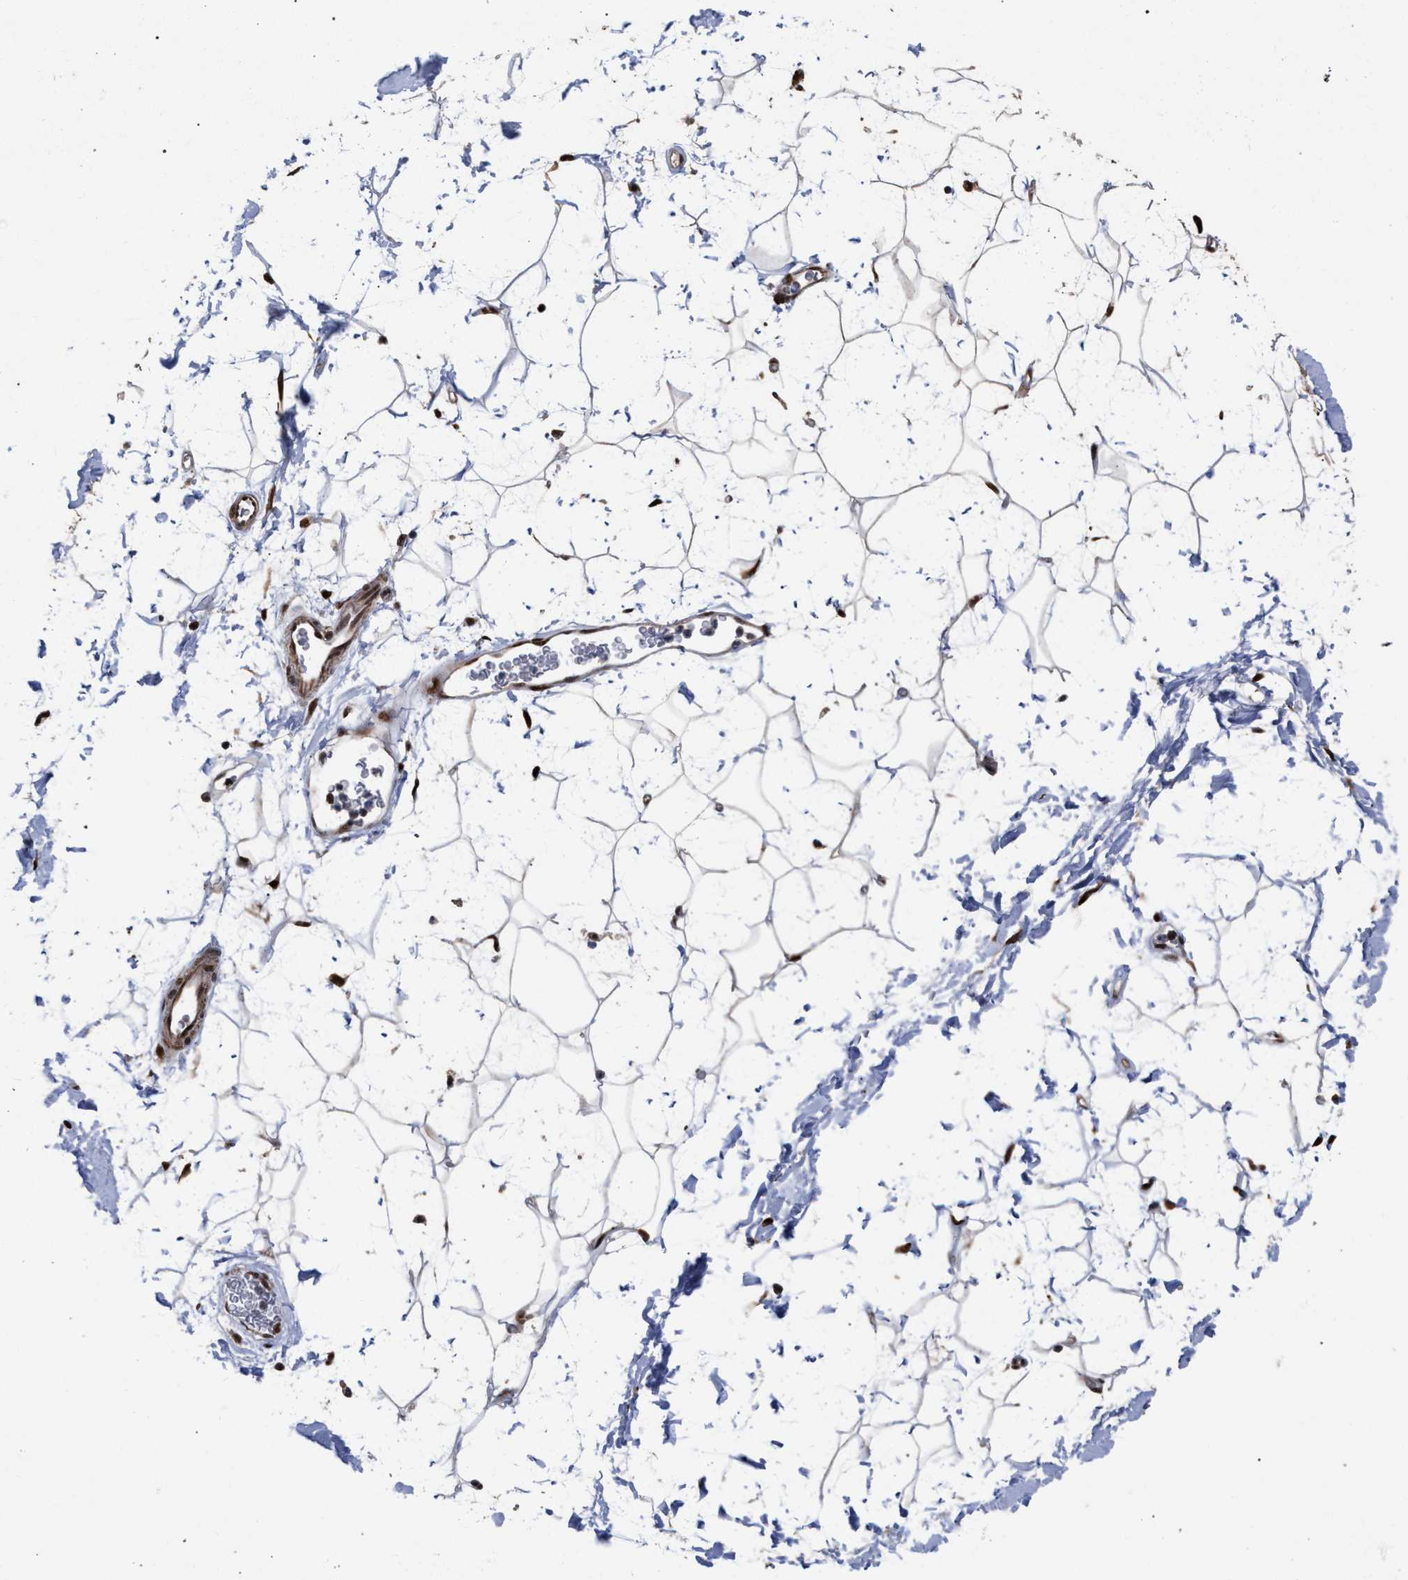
{"staining": {"intensity": "moderate", "quantity": ">75%", "location": "cytoplasmic/membranous,nuclear"}, "tissue": "adipose tissue", "cell_type": "Adipocytes", "image_type": "normal", "snomed": [{"axis": "morphology", "description": "Normal tissue, NOS"}, {"axis": "topography", "description": "Soft tissue"}], "caption": "High-power microscopy captured an IHC image of normal adipose tissue, revealing moderate cytoplasmic/membranous,nuclear positivity in approximately >75% of adipocytes.", "gene": "TP53BP1", "patient": {"sex": "male", "age": 72}}